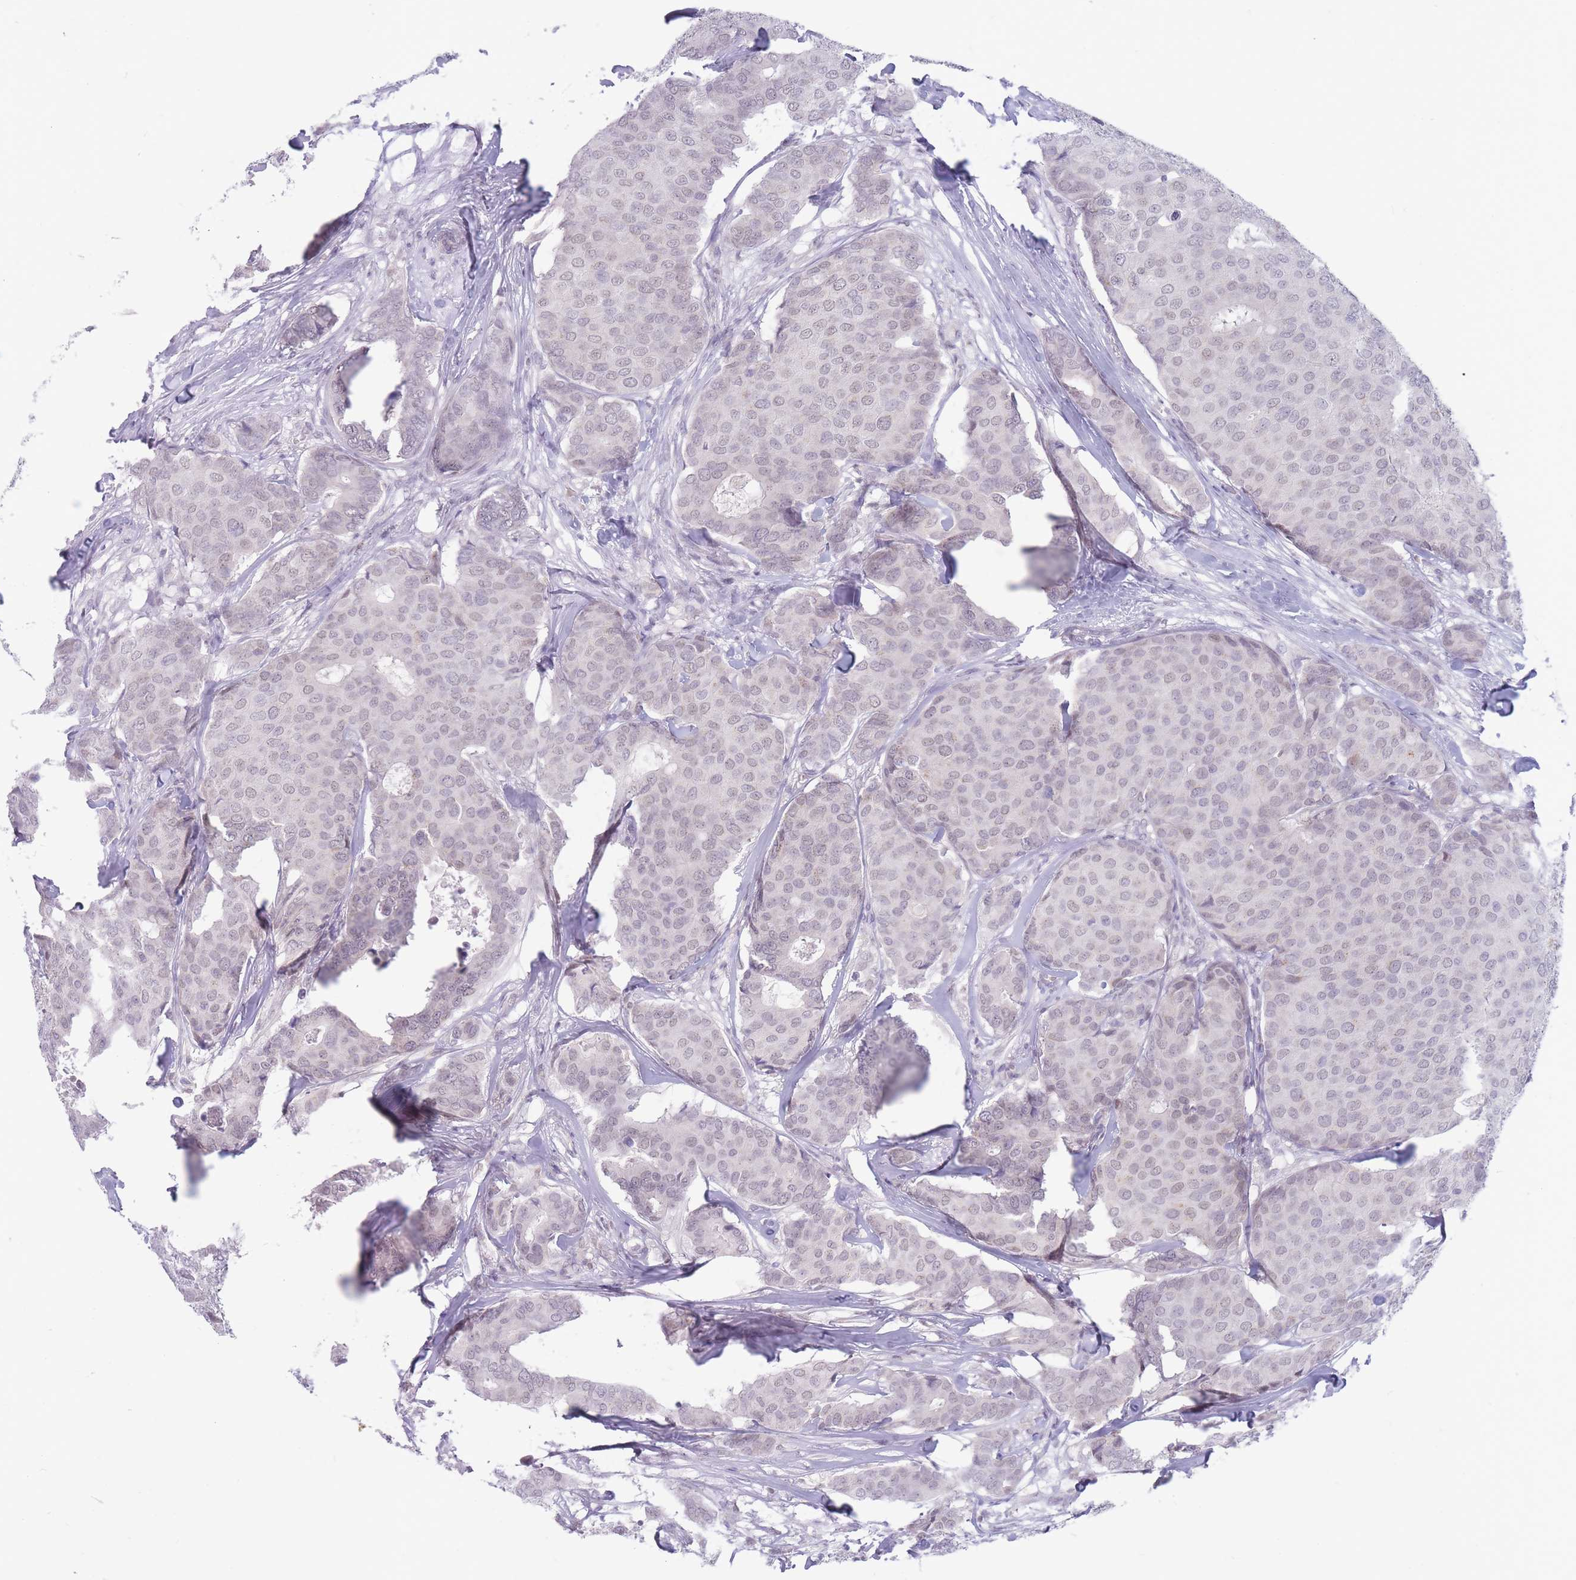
{"staining": {"intensity": "negative", "quantity": "none", "location": "none"}, "tissue": "breast cancer", "cell_type": "Tumor cells", "image_type": "cancer", "snomed": [{"axis": "morphology", "description": "Duct carcinoma"}, {"axis": "topography", "description": "Breast"}], "caption": "Photomicrograph shows no protein positivity in tumor cells of breast cancer tissue.", "gene": "ARID3B", "patient": {"sex": "female", "age": 75}}